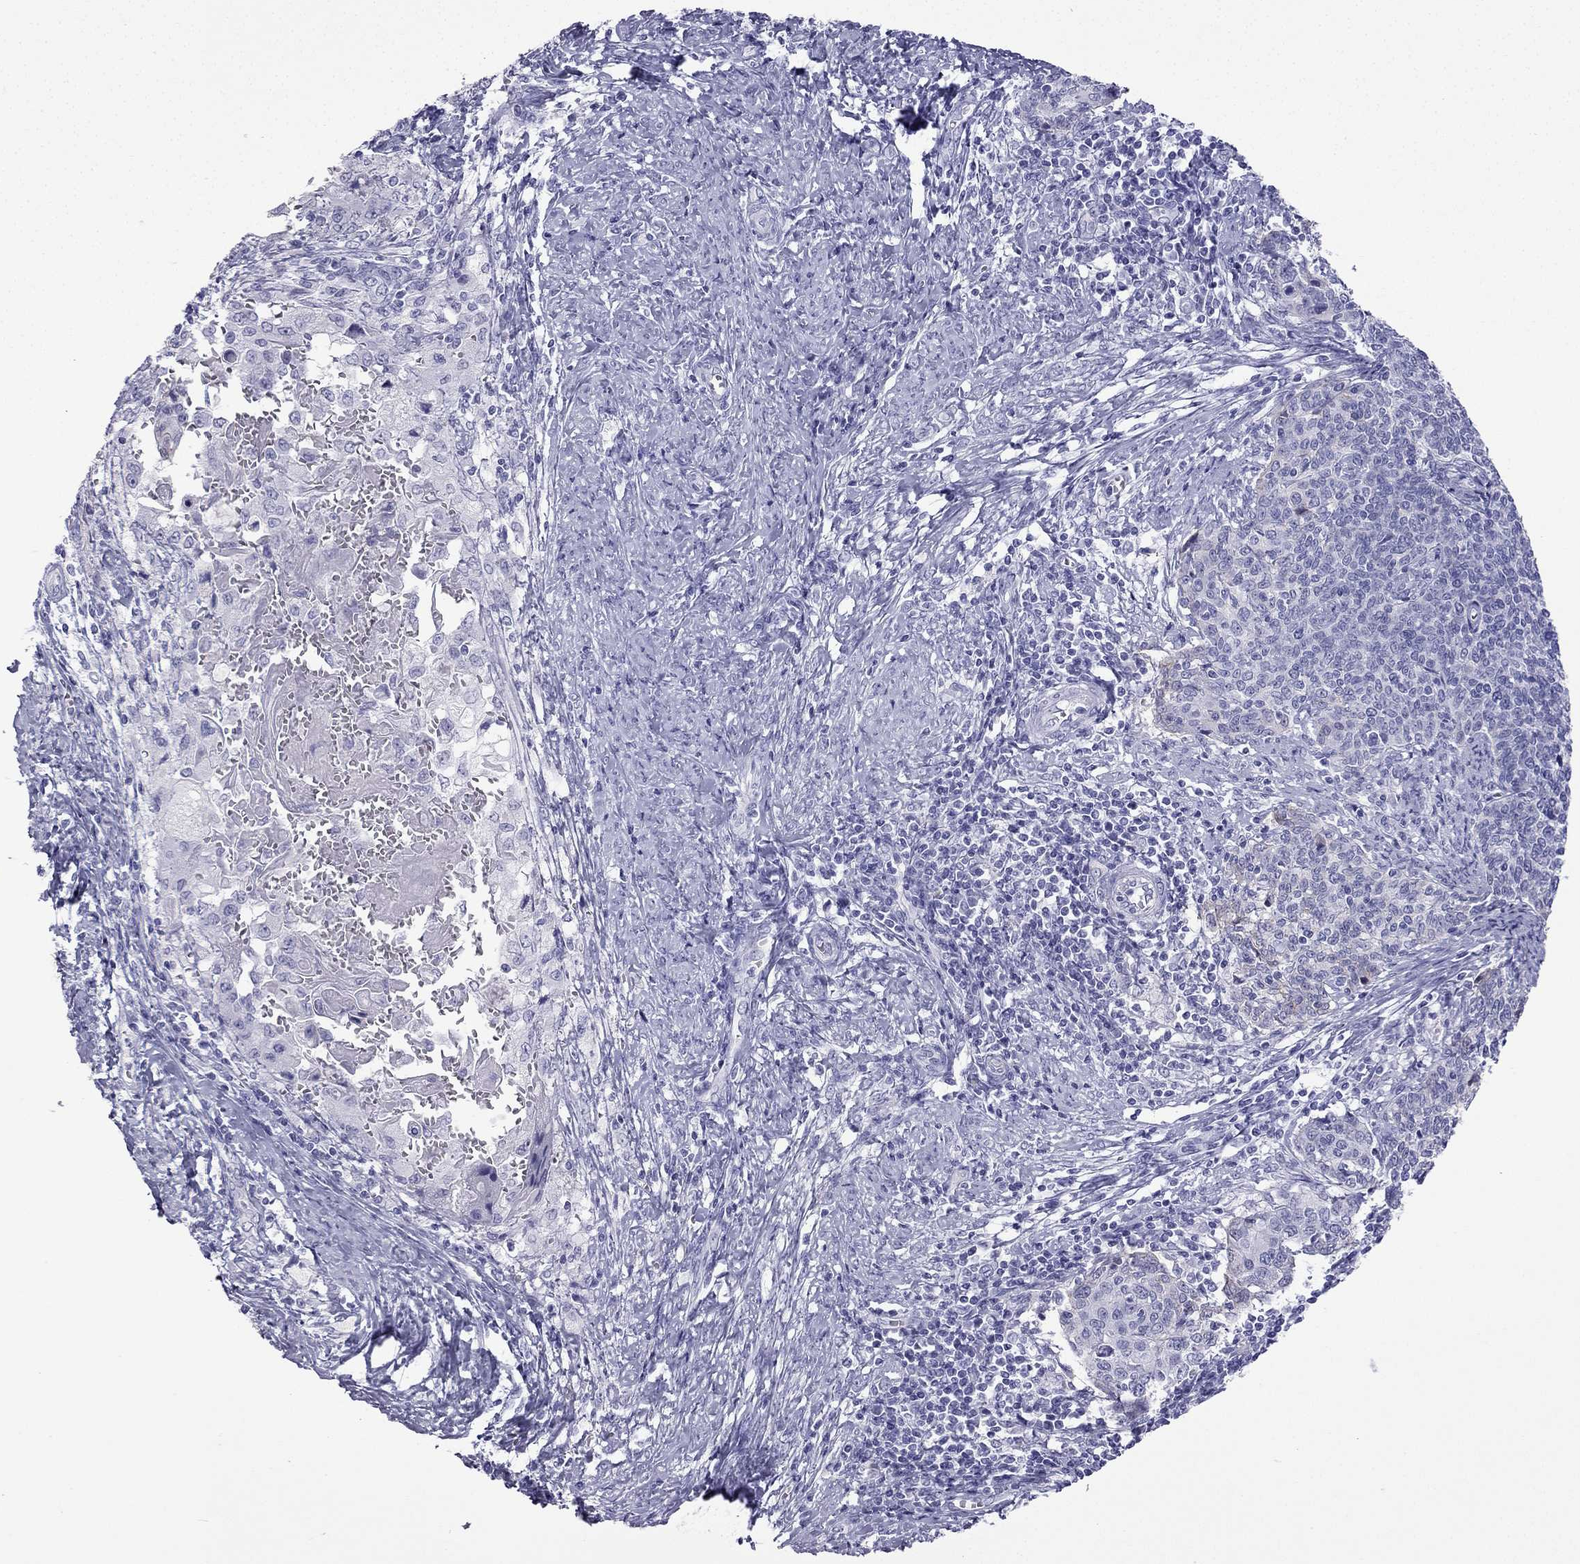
{"staining": {"intensity": "negative", "quantity": "none", "location": "none"}, "tissue": "cervical cancer", "cell_type": "Tumor cells", "image_type": "cancer", "snomed": [{"axis": "morphology", "description": "Squamous cell carcinoma, NOS"}, {"axis": "topography", "description": "Cervix"}], "caption": "The image shows no significant positivity in tumor cells of cervical squamous cell carcinoma.", "gene": "GJA8", "patient": {"sex": "female", "age": 39}}